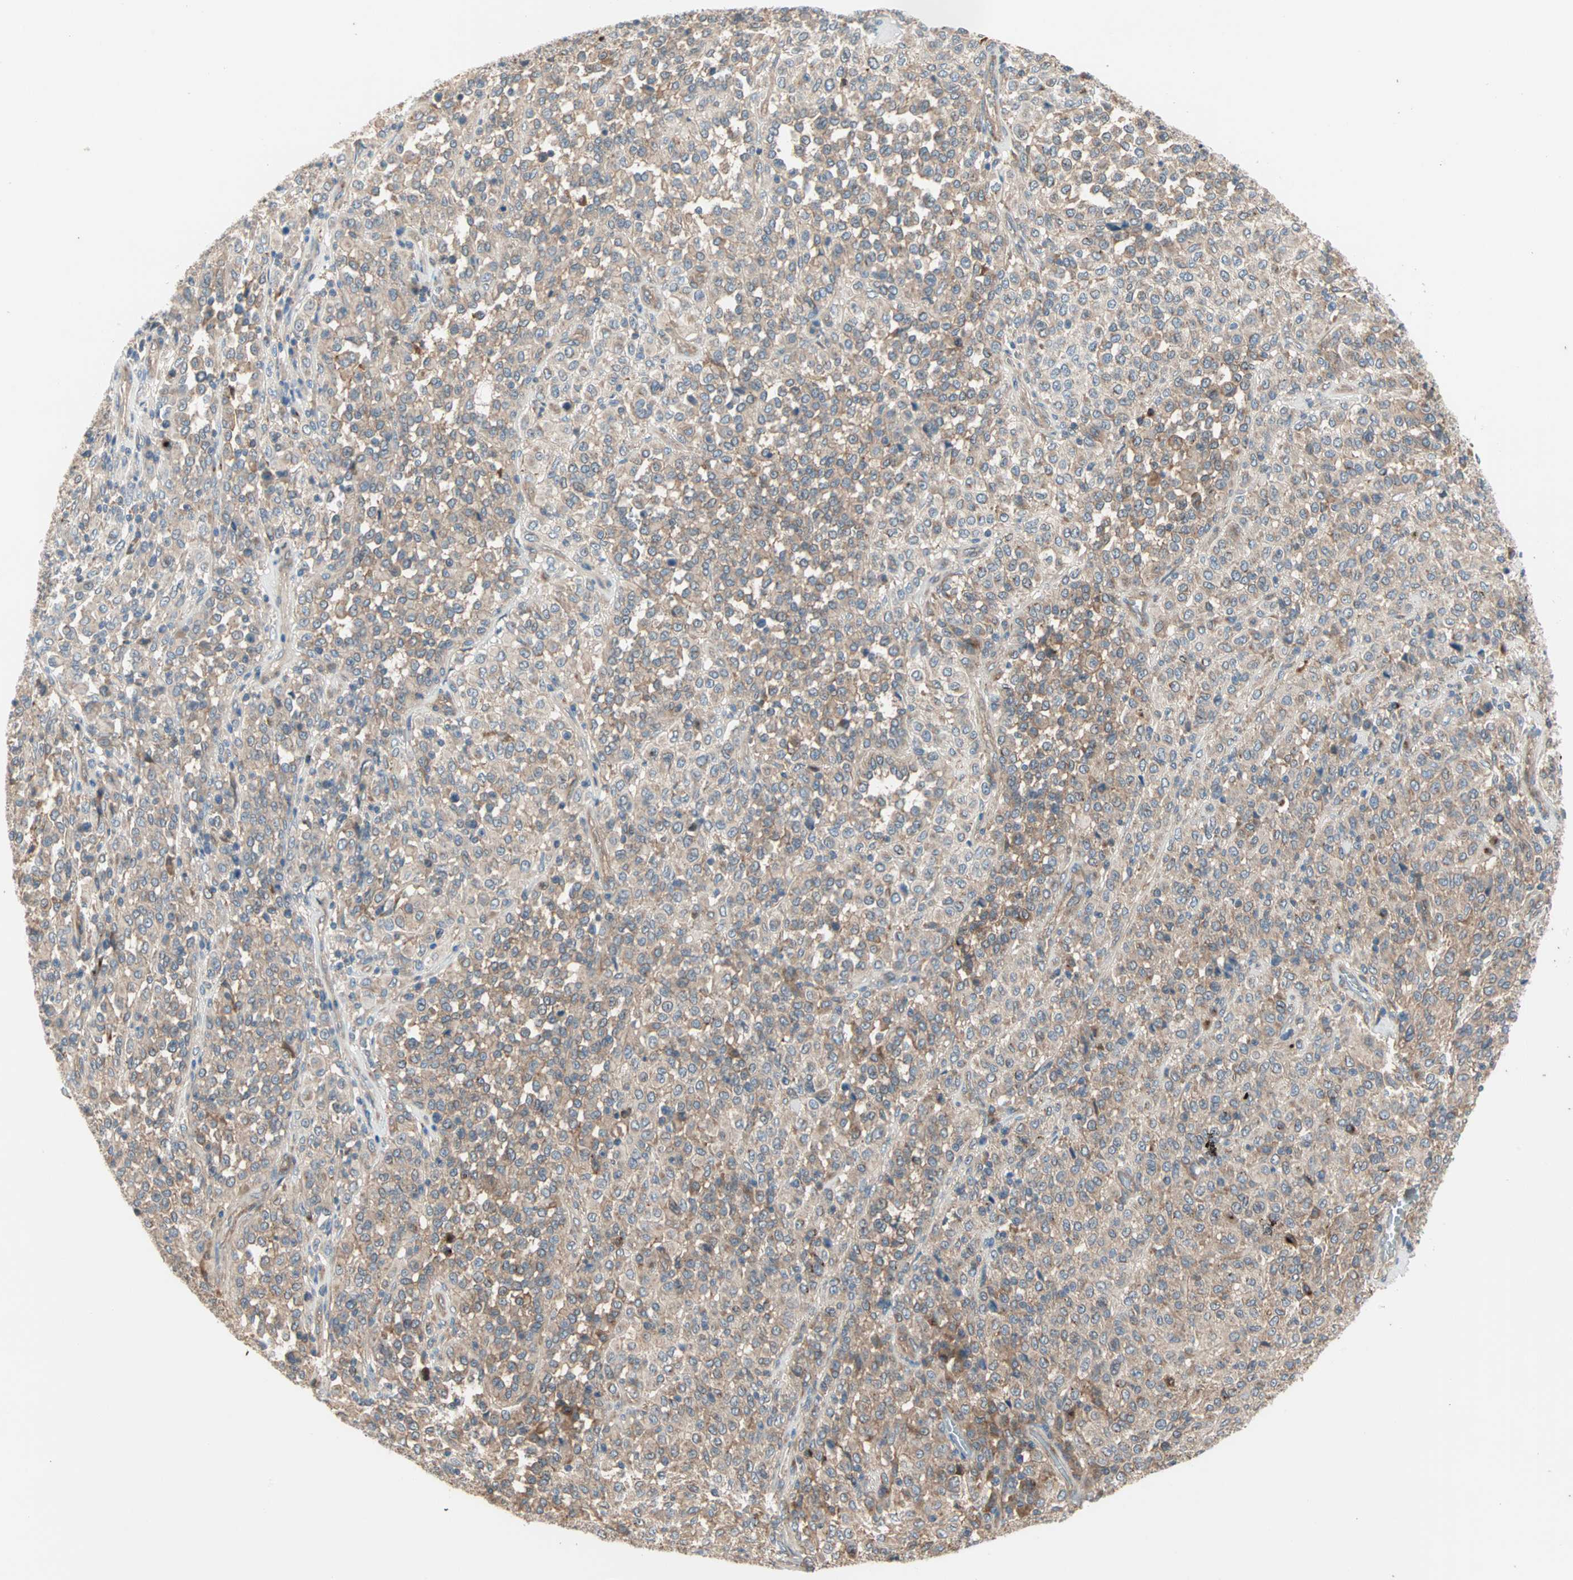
{"staining": {"intensity": "weak", "quantity": ">75%", "location": "cytoplasmic/membranous"}, "tissue": "melanoma", "cell_type": "Tumor cells", "image_type": "cancer", "snomed": [{"axis": "morphology", "description": "Malignant melanoma, Metastatic site"}, {"axis": "topography", "description": "Pancreas"}], "caption": "Protein staining of melanoma tissue reveals weak cytoplasmic/membranous expression in about >75% of tumor cells. (brown staining indicates protein expression, while blue staining denotes nuclei).", "gene": "PDE8A", "patient": {"sex": "female", "age": 30}}